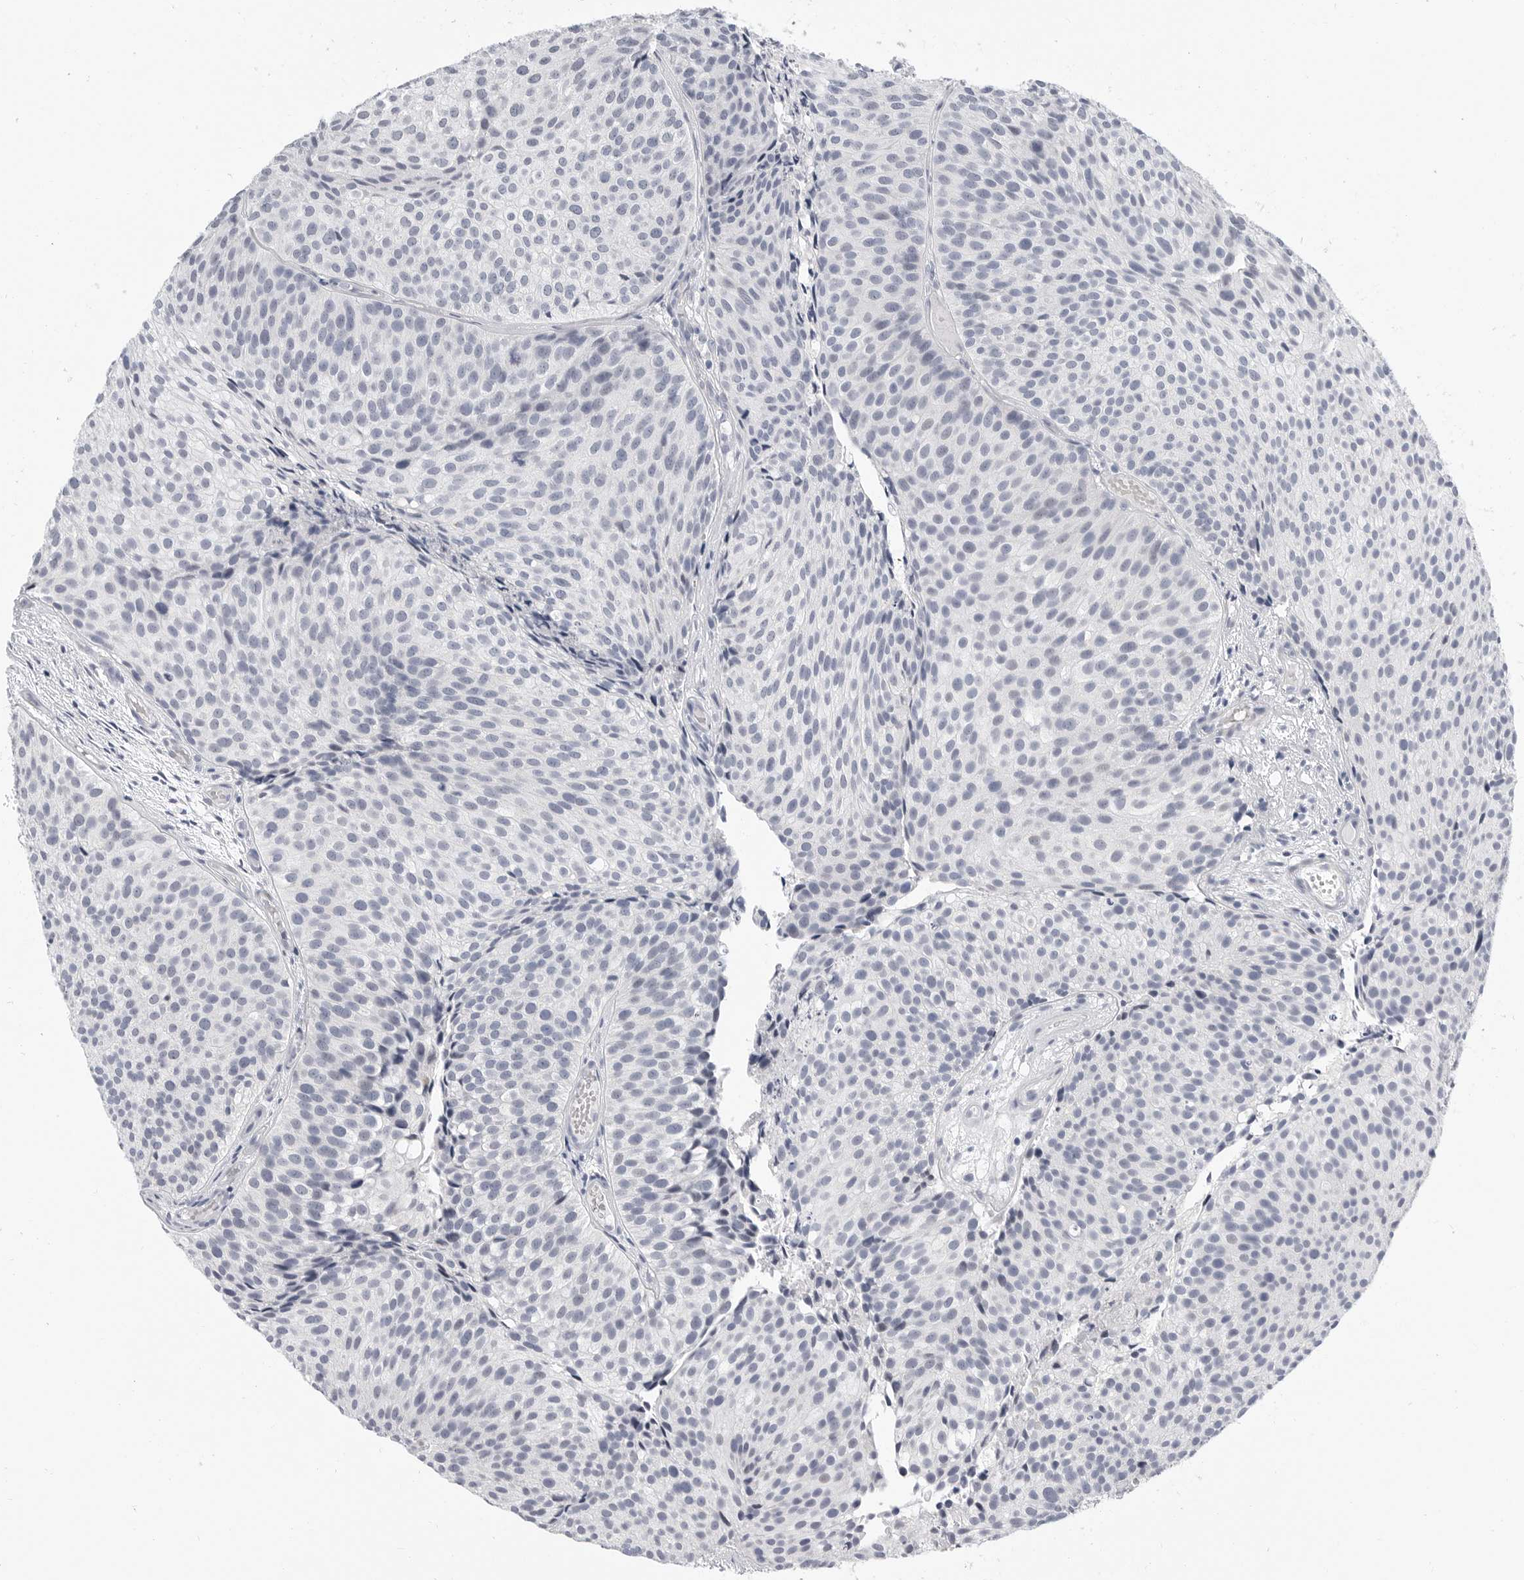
{"staining": {"intensity": "negative", "quantity": "none", "location": "none"}, "tissue": "urothelial cancer", "cell_type": "Tumor cells", "image_type": "cancer", "snomed": [{"axis": "morphology", "description": "Urothelial carcinoma, Low grade"}, {"axis": "topography", "description": "Urinary bladder"}], "caption": "An IHC micrograph of low-grade urothelial carcinoma is shown. There is no staining in tumor cells of low-grade urothelial carcinoma. (DAB IHC with hematoxylin counter stain).", "gene": "PLN", "patient": {"sex": "male", "age": 86}}